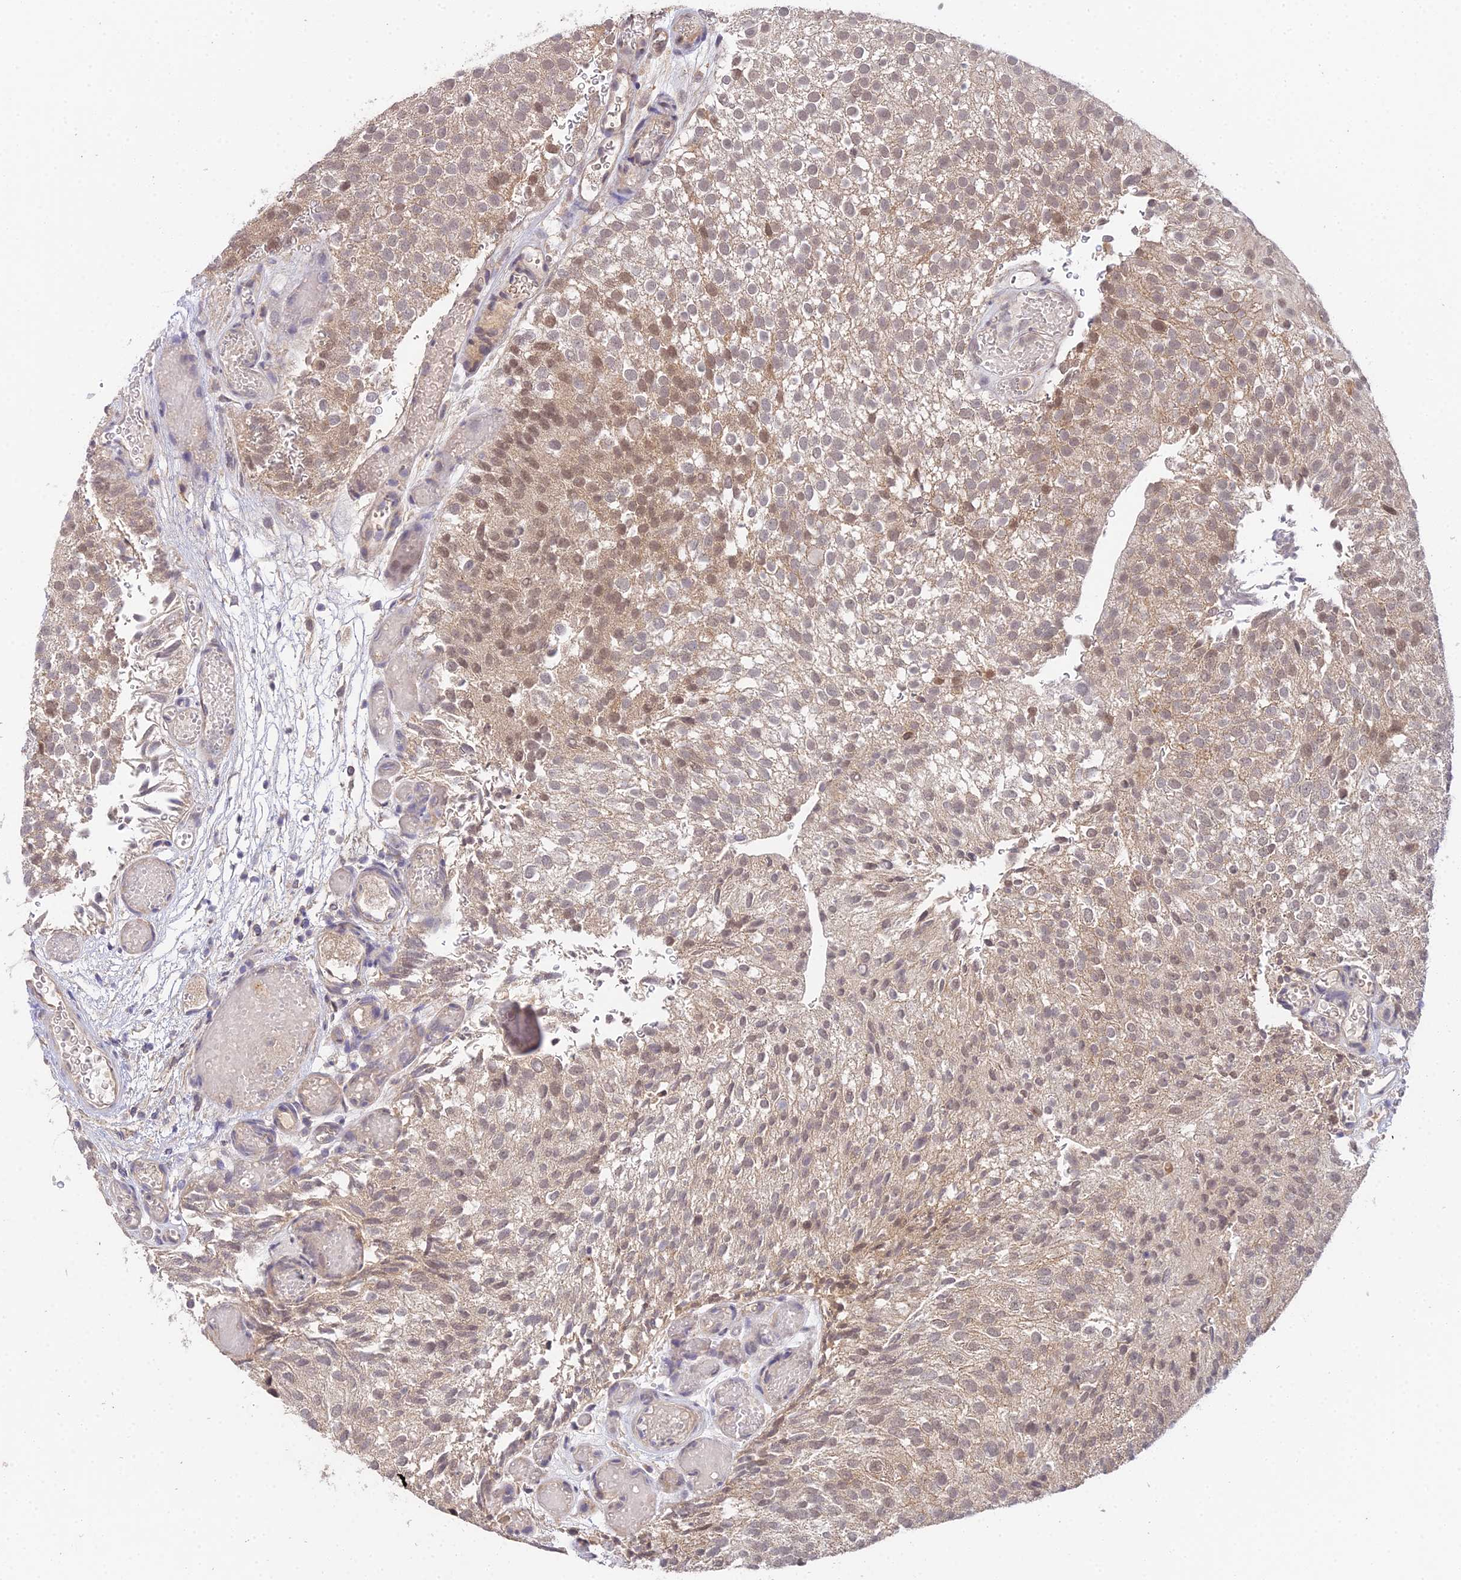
{"staining": {"intensity": "moderate", "quantity": ">75%", "location": "nuclear"}, "tissue": "urothelial cancer", "cell_type": "Tumor cells", "image_type": "cancer", "snomed": [{"axis": "morphology", "description": "Urothelial carcinoma, Low grade"}, {"axis": "topography", "description": "Urinary bladder"}], "caption": "Brown immunohistochemical staining in urothelial carcinoma (low-grade) shows moderate nuclear positivity in approximately >75% of tumor cells.", "gene": "TPRX1", "patient": {"sex": "male", "age": 78}}